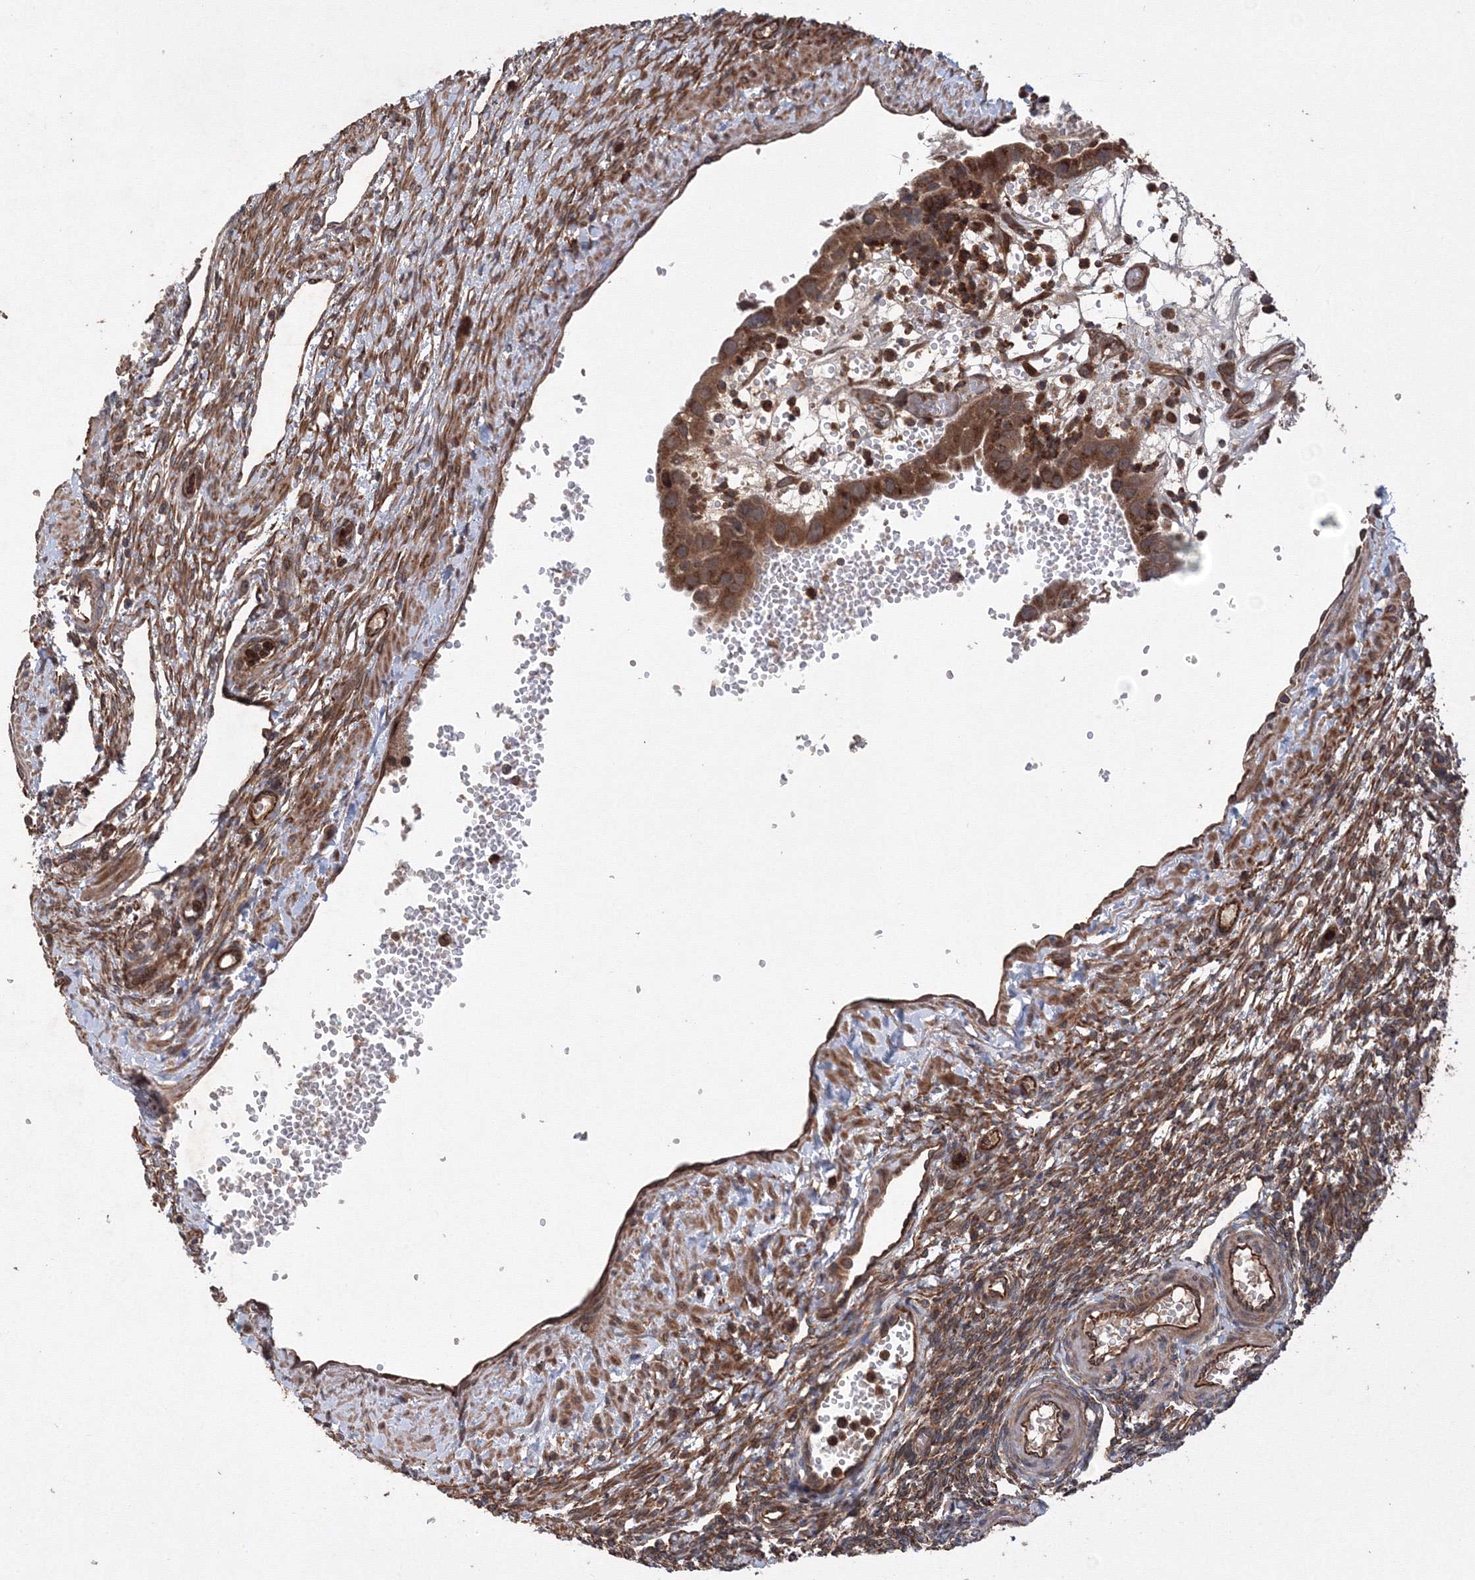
{"staining": {"intensity": "weak", "quantity": ">75%", "location": "cytoplasmic/membranous"}, "tissue": "ovary", "cell_type": "Ovarian stroma cells", "image_type": "normal", "snomed": [{"axis": "morphology", "description": "Normal tissue, NOS"}, {"axis": "morphology", "description": "Cyst, NOS"}, {"axis": "topography", "description": "Ovary"}], "caption": "Ovary was stained to show a protein in brown. There is low levels of weak cytoplasmic/membranous staining in approximately >75% of ovarian stroma cells.", "gene": "ATG3", "patient": {"sex": "female", "age": 33}}